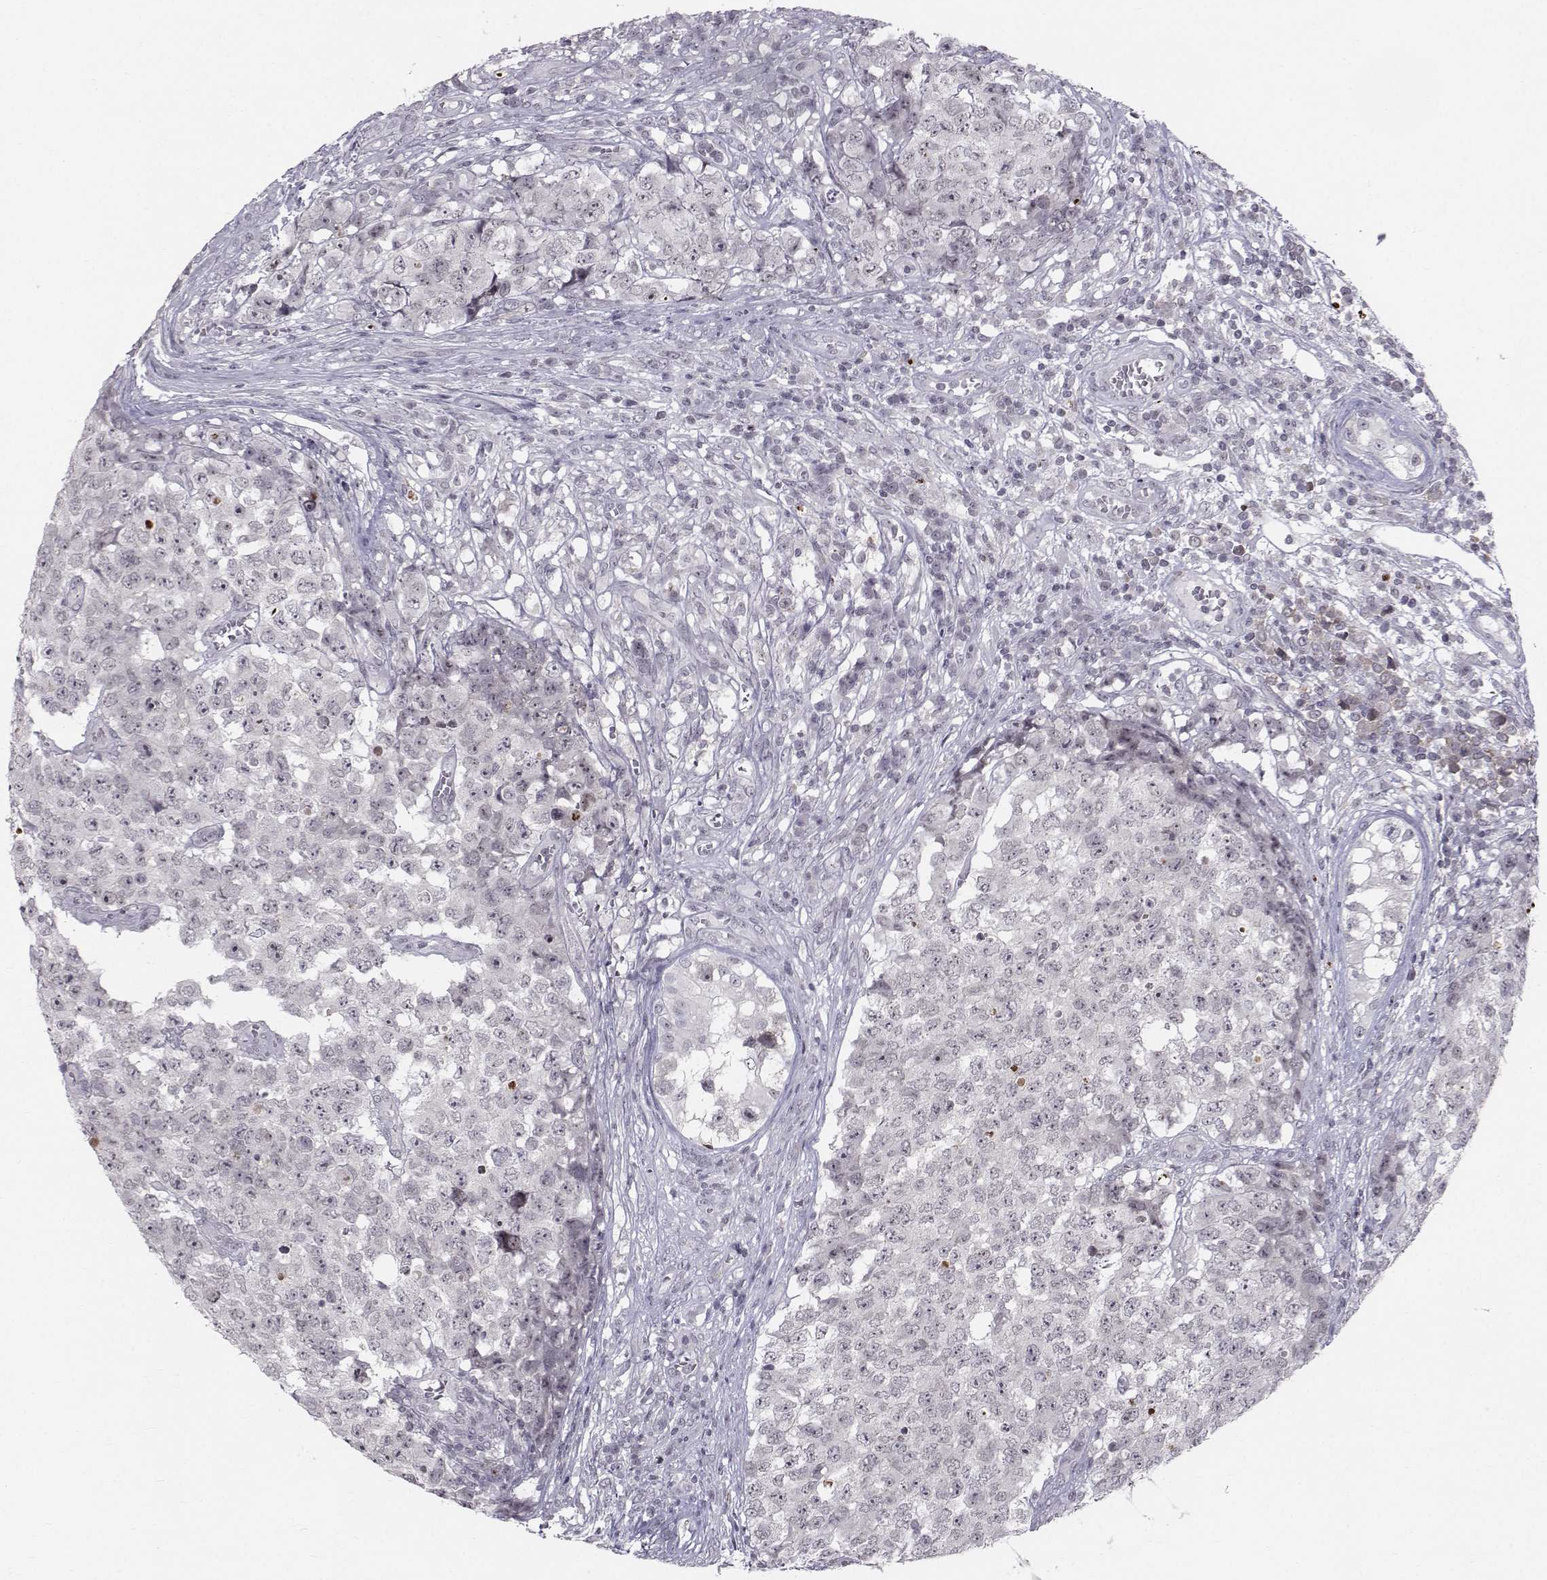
{"staining": {"intensity": "negative", "quantity": "none", "location": "none"}, "tissue": "testis cancer", "cell_type": "Tumor cells", "image_type": "cancer", "snomed": [{"axis": "morphology", "description": "Carcinoma, Embryonal, NOS"}, {"axis": "topography", "description": "Testis"}], "caption": "A micrograph of testis embryonal carcinoma stained for a protein reveals no brown staining in tumor cells. Brightfield microscopy of IHC stained with DAB (brown) and hematoxylin (blue), captured at high magnification.", "gene": "MARCHF4", "patient": {"sex": "male", "age": 23}}